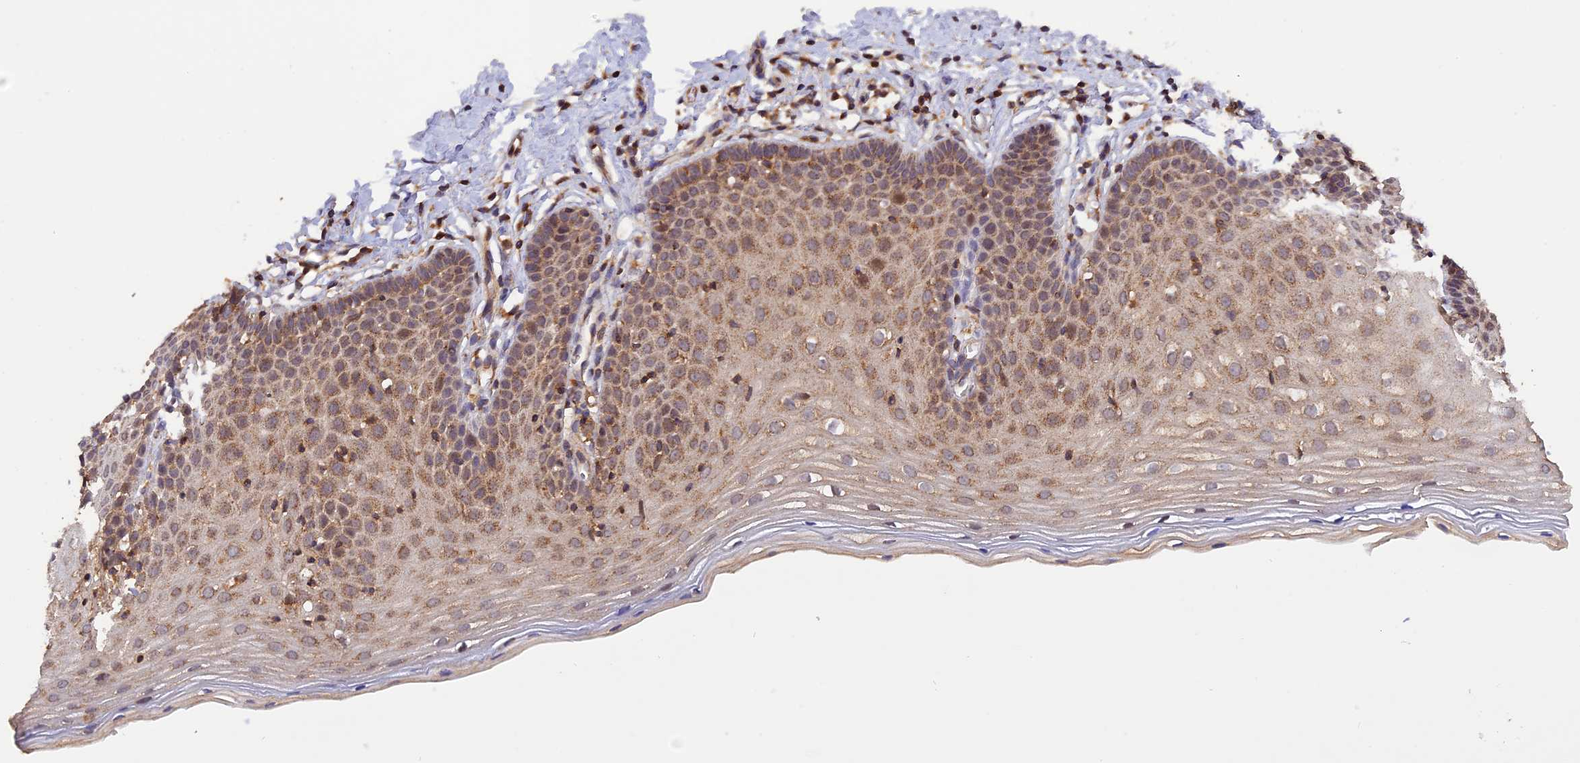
{"staining": {"intensity": "moderate", "quantity": ">75%", "location": "cytoplasmic/membranous"}, "tissue": "cervix", "cell_type": "Glandular cells", "image_type": "normal", "snomed": [{"axis": "morphology", "description": "Normal tissue, NOS"}, {"axis": "topography", "description": "Cervix"}], "caption": "Glandular cells demonstrate medium levels of moderate cytoplasmic/membranous positivity in about >75% of cells in benign cervix.", "gene": "PEX3", "patient": {"sex": "female", "age": 36}}